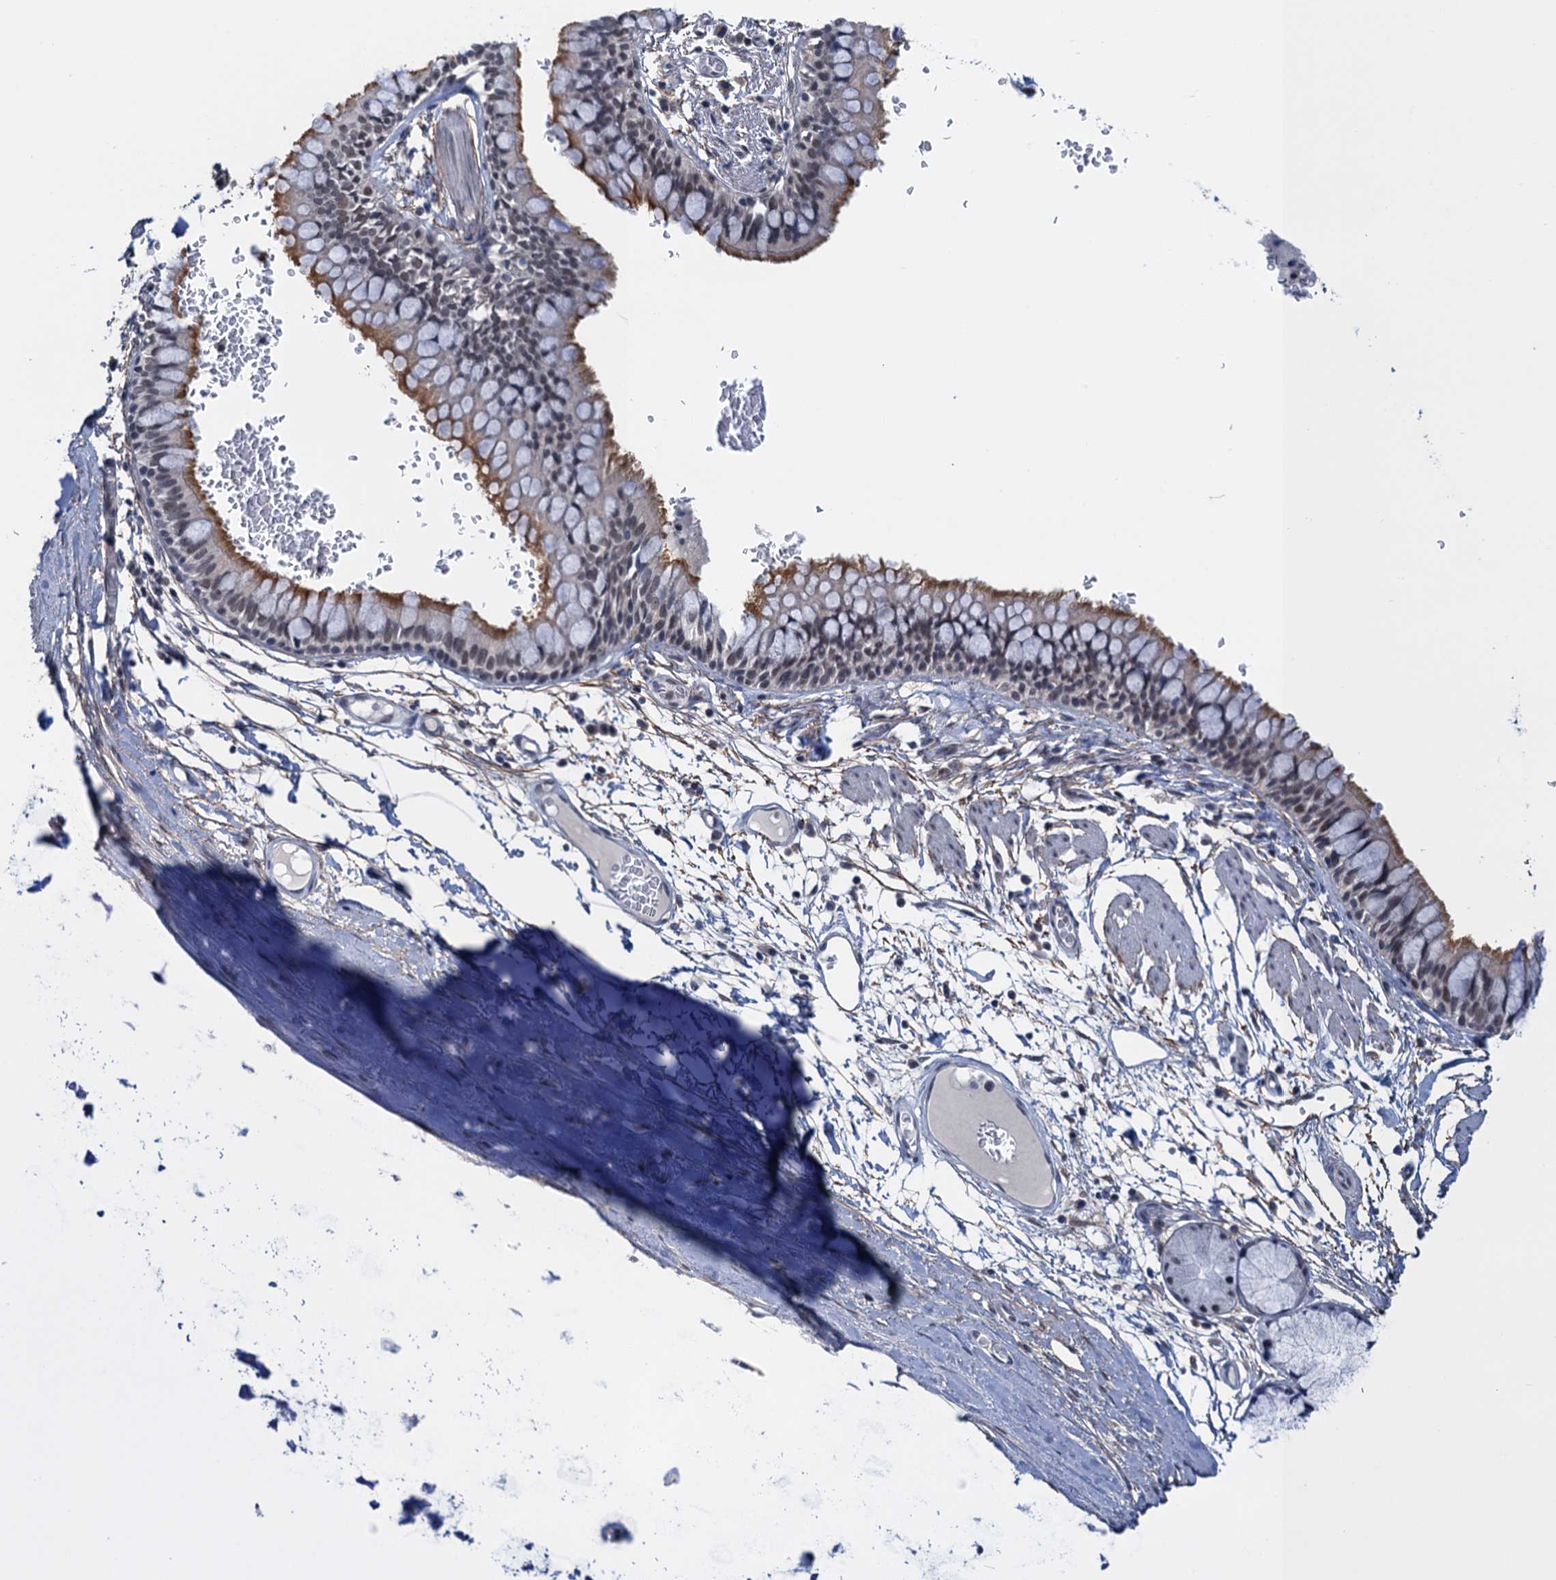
{"staining": {"intensity": "moderate", "quantity": "25%-75%", "location": "cytoplasmic/membranous"}, "tissue": "bronchus", "cell_type": "Respiratory epithelial cells", "image_type": "normal", "snomed": [{"axis": "morphology", "description": "Normal tissue, NOS"}, {"axis": "topography", "description": "Cartilage tissue"}, {"axis": "topography", "description": "Bronchus"}], "caption": "Brown immunohistochemical staining in benign bronchus reveals moderate cytoplasmic/membranous staining in about 25%-75% of respiratory epithelial cells.", "gene": "SAE1", "patient": {"sex": "female", "age": 36}}